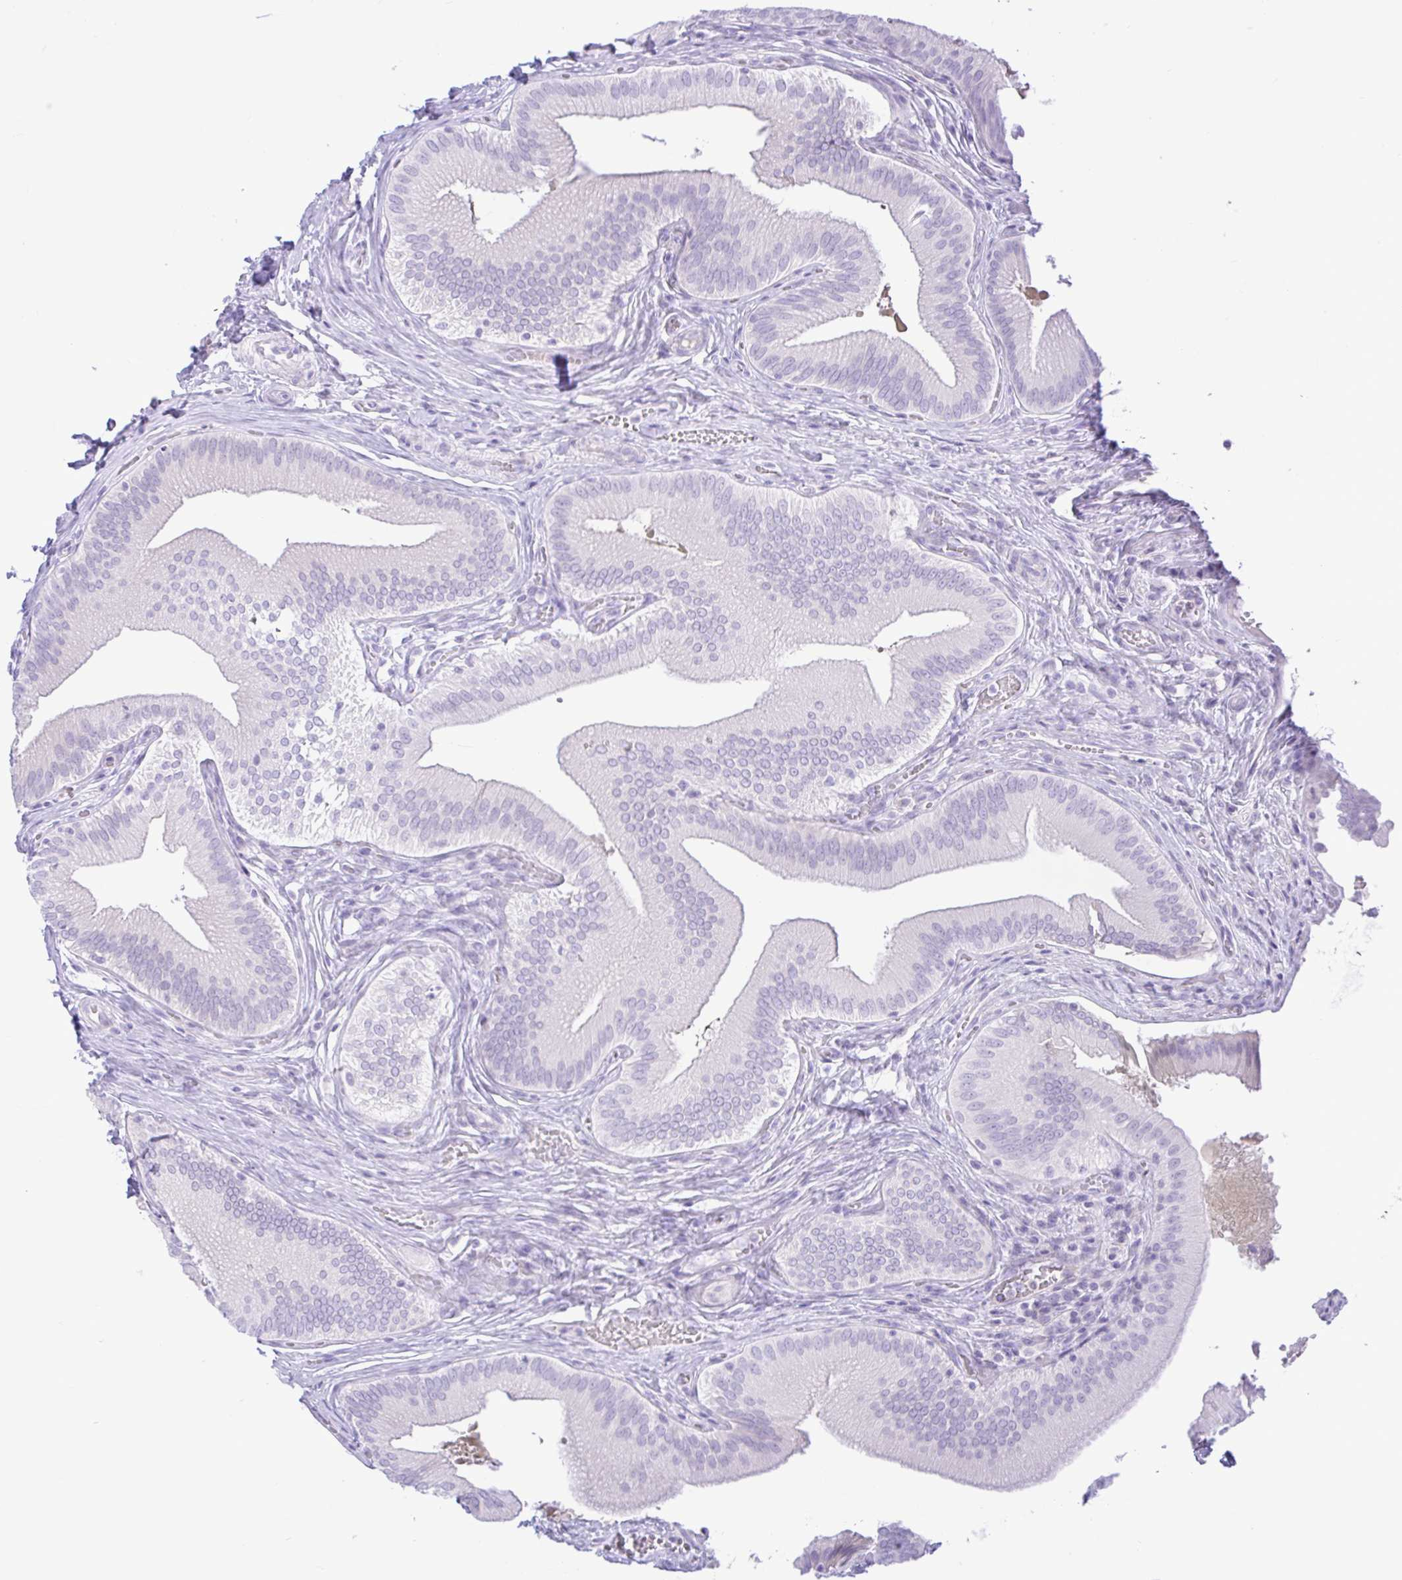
{"staining": {"intensity": "negative", "quantity": "none", "location": "none"}, "tissue": "gallbladder", "cell_type": "Glandular cells", "image_type": "normal", "snomed": [{"axis": "morphology", "description": "Normal tissue, NOS"}, {"axis": "topography", "description": "Gallbladder"}], "caption": "Histopathology image shows no protein expression in glandular cells of benign gallbladder. Nuclei are stained in blue.", "gene": "ZNF101", "patient": {"sex": "male", "age": 17}}